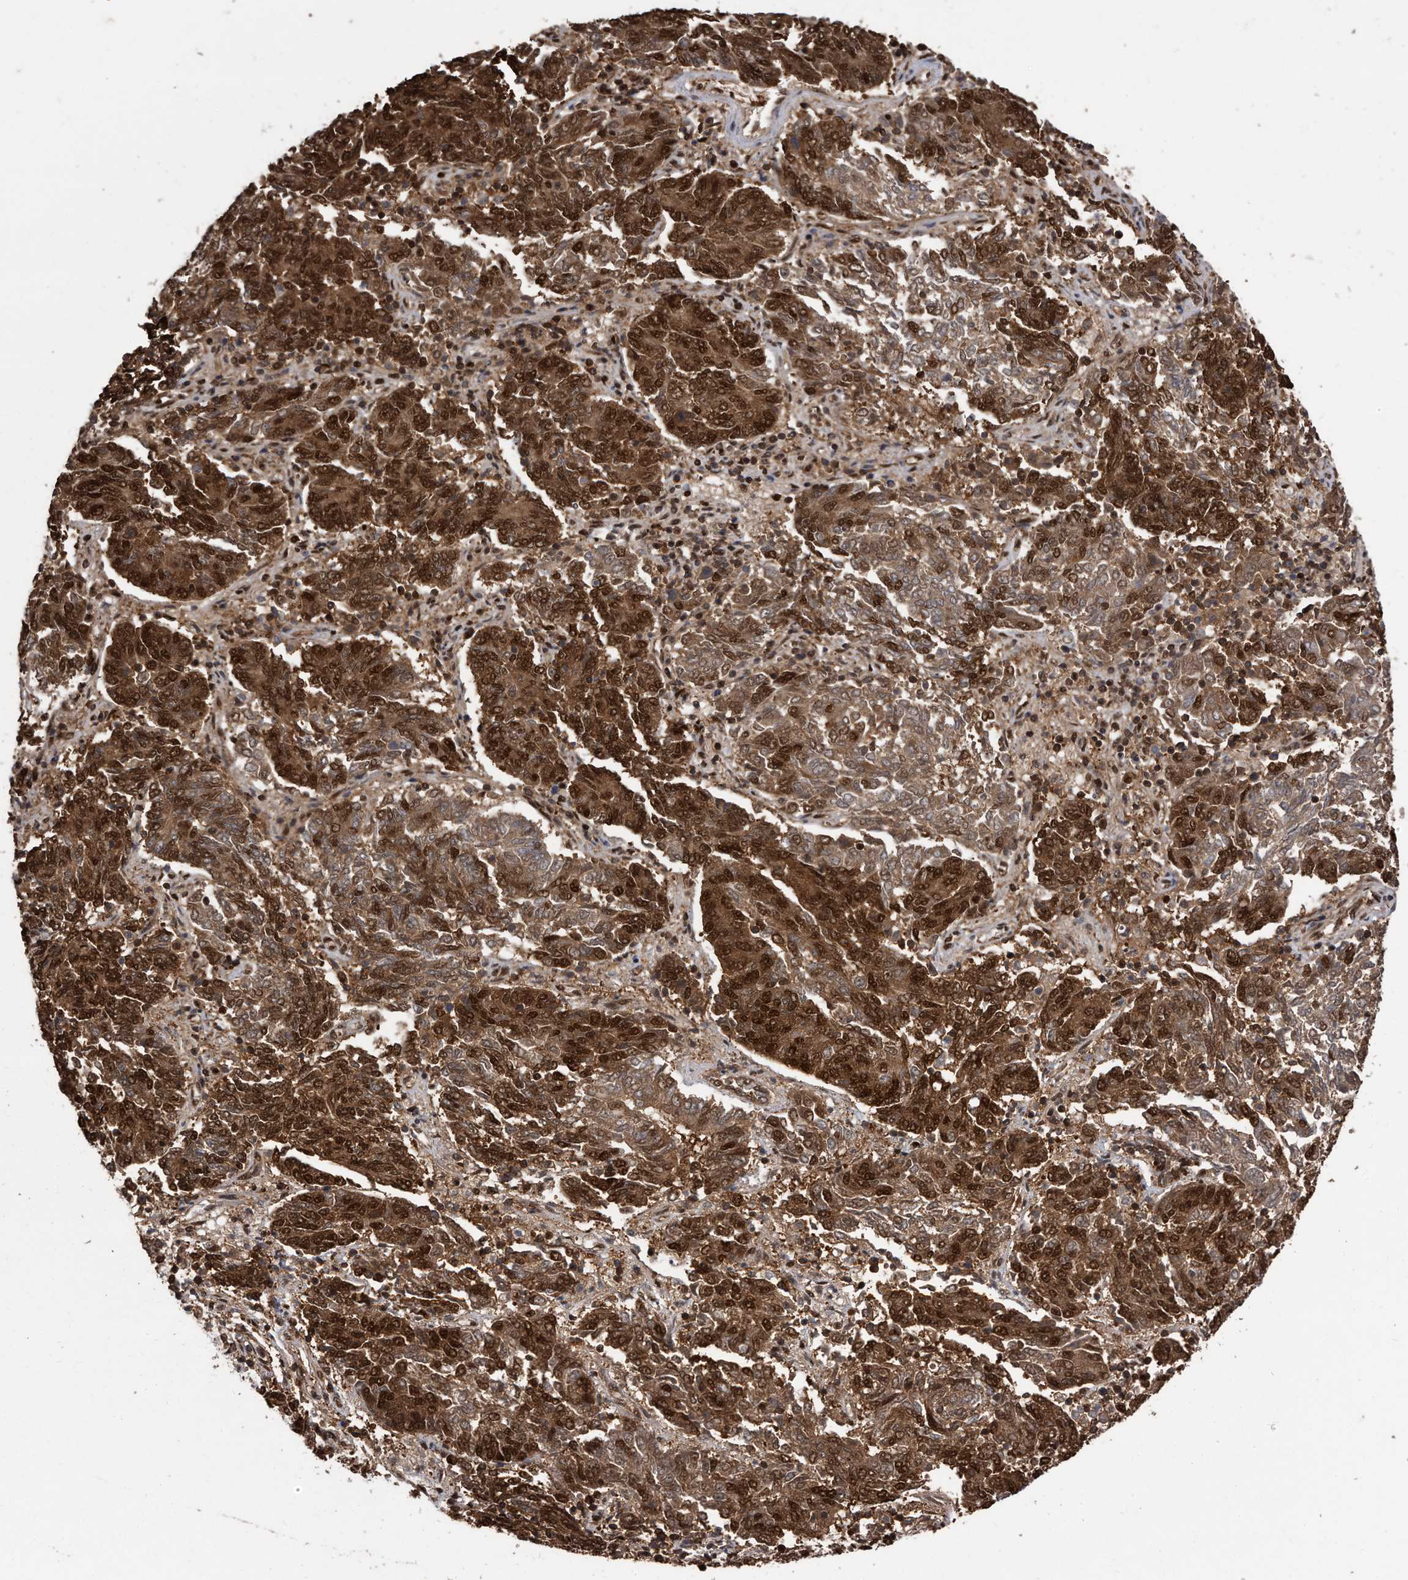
{"staining": {"intensity": "strong", "quantity": ">75%", "location": "cytoplasmic/membranous,nuclear"}, "tissue": "endometrial cancer", "cell_type": "Tumor cells", "image_type": "cancer", "snomed": [{"axis": "morphology", "description": "Adenocarcinoma, NOS"}, {"axis": "topography", "description": "Endometrium"}], "caption": "Human endometrial cancer (adenocarcinoma) stained with a brown dye exhibits strong cytoplasmic/membranous and nuclear positive positivity in approximately >75% of tumor cells.", "gene": "RAD23B", "patient": {"sex": "female", "age": 80}}